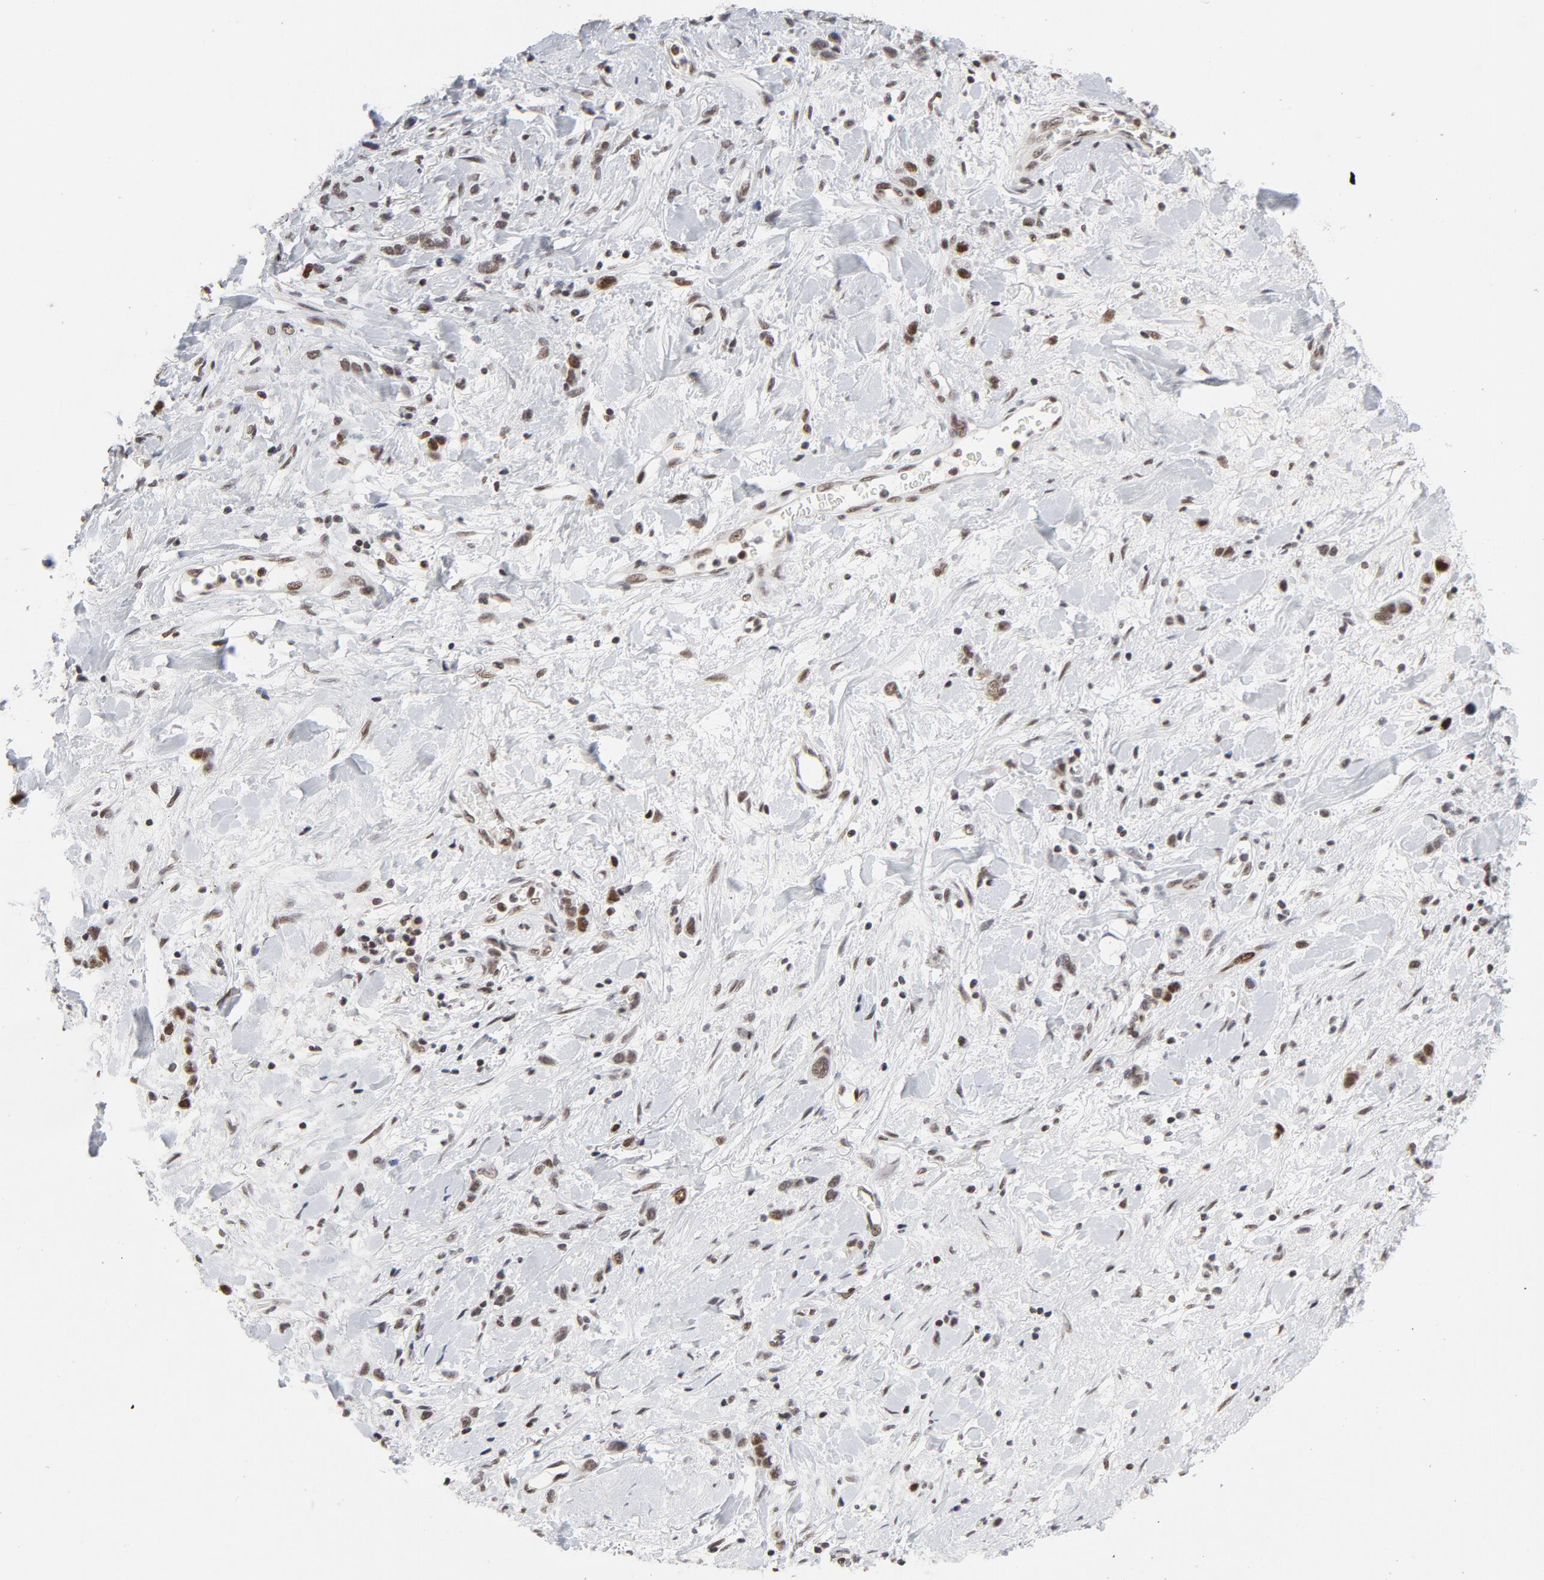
{"staining": {"intensity": "weak", "quantity": "25%-75%", "location": "nuclear"}, "tissue": "stomach cancer", "cell_type": "Tumor cells", "image_type": "cancer", "snomed": [{"axis": "morphology", "description": "Normal tissue, NOS"}, {"axis": "morphology", "description": "Adenocarcinoma, NOS"}, {"axis": "morphology", "description": "Adenocarcinoma, High grade"}, {"axis": "topography", "description": "Stomach, upper"}, {"axis": "topography", "description": "Stomach"}], "caption": "Immunohistochemistry histopathology image of neoplastic tissue: human stomach cancer (adenocarcinoma) stained using IHC displays low levels of weak protein expression localized specifically in the nuclear of tumor cells, appearing as a nuclear brown color.", "gene": "RFC4", "patient": {"sex": "female", "age": 65}}